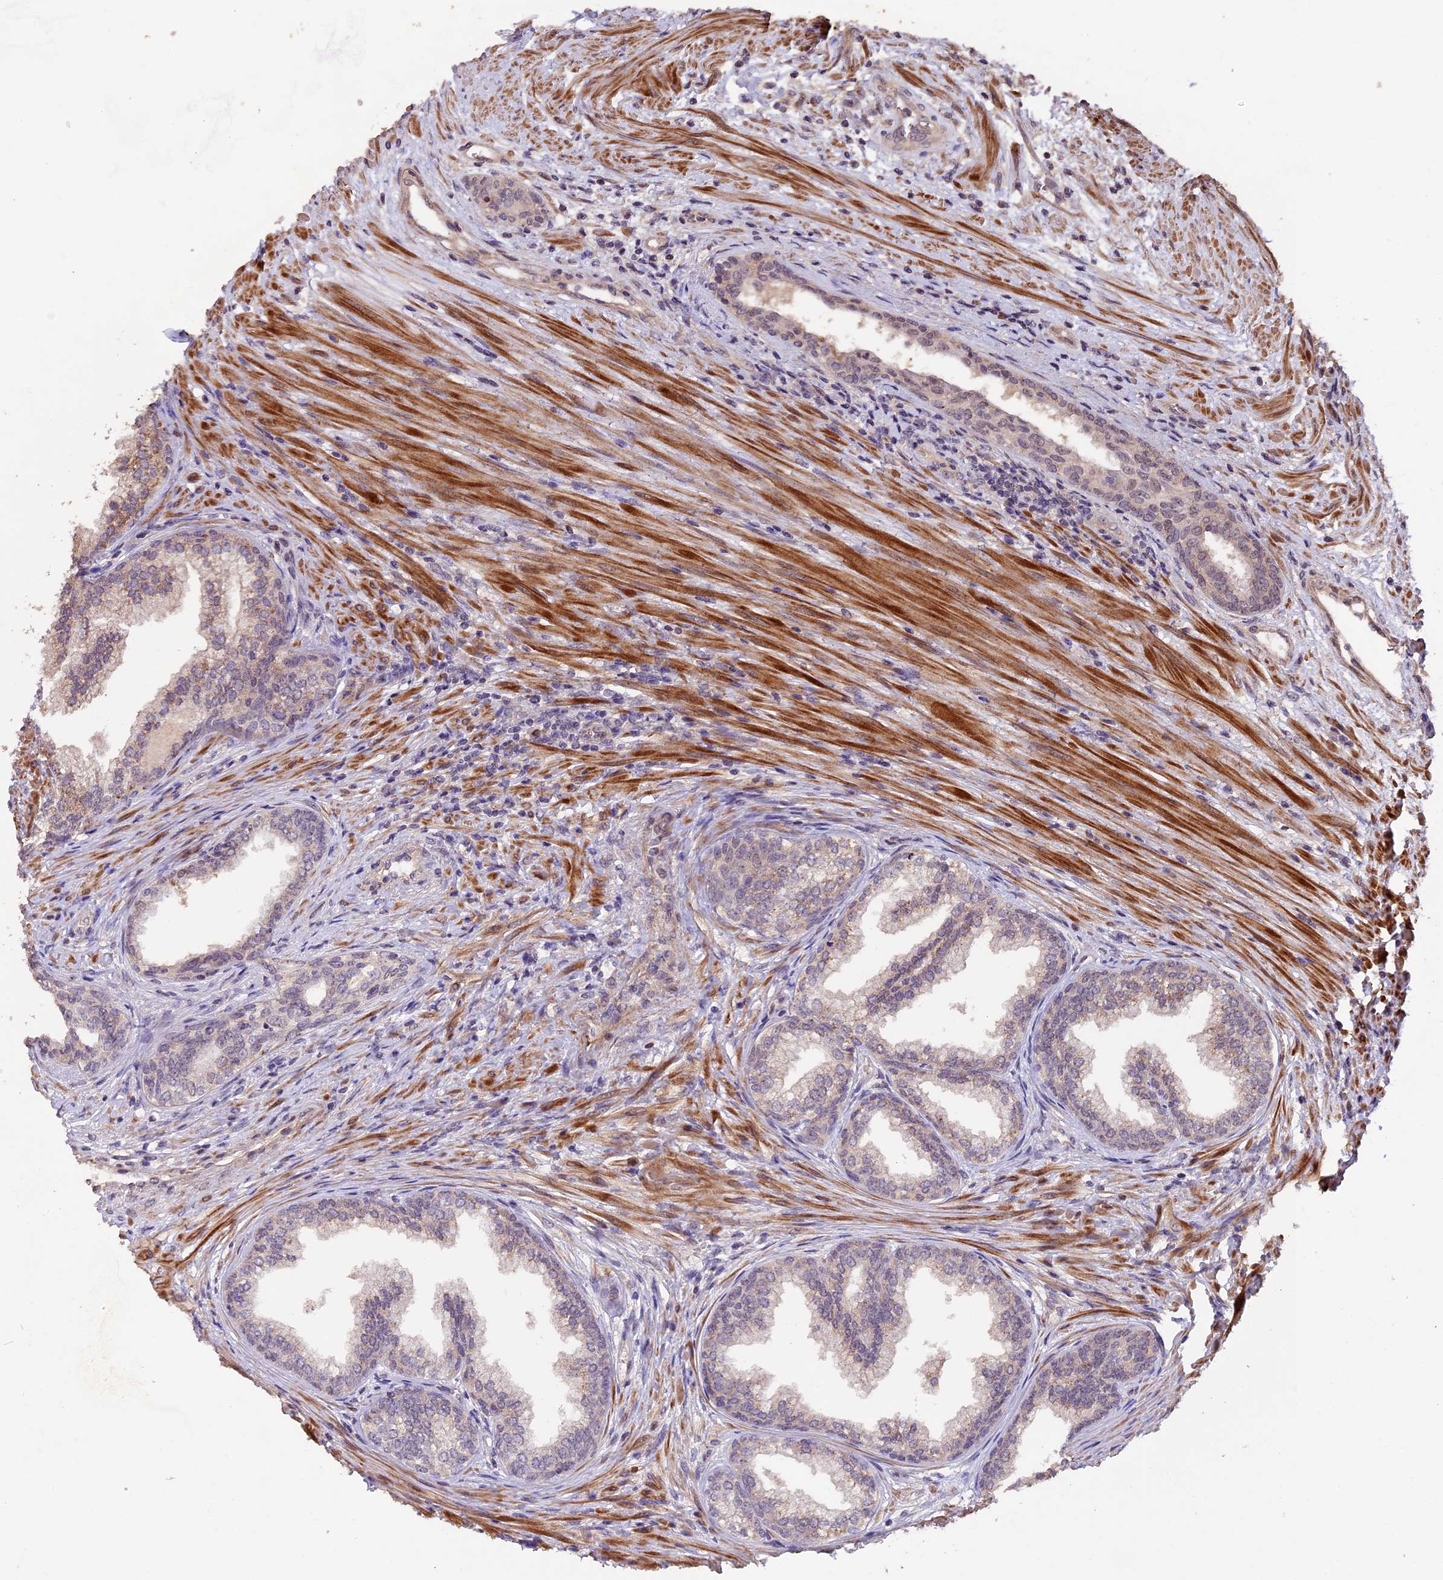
{"staining": {"intensity": "weak", "quantity": "<25%", "location": "cytoplasmic/membranous"}, "tissue": "prostate", "cell_type": "Glandular cells", "image_type": "normal", "snomed": [{"axis": "morphology", "description": "Normal tissue, NOS"}, {"axis": "topography", "description": "Prostate"}], "caption": "Glandular cells show no significant protein staining in normal prostate. (DAB immunohistochemistry, high magnification).", "gene": "GNB5", "patient": {"sex": "male", "age": 76}}